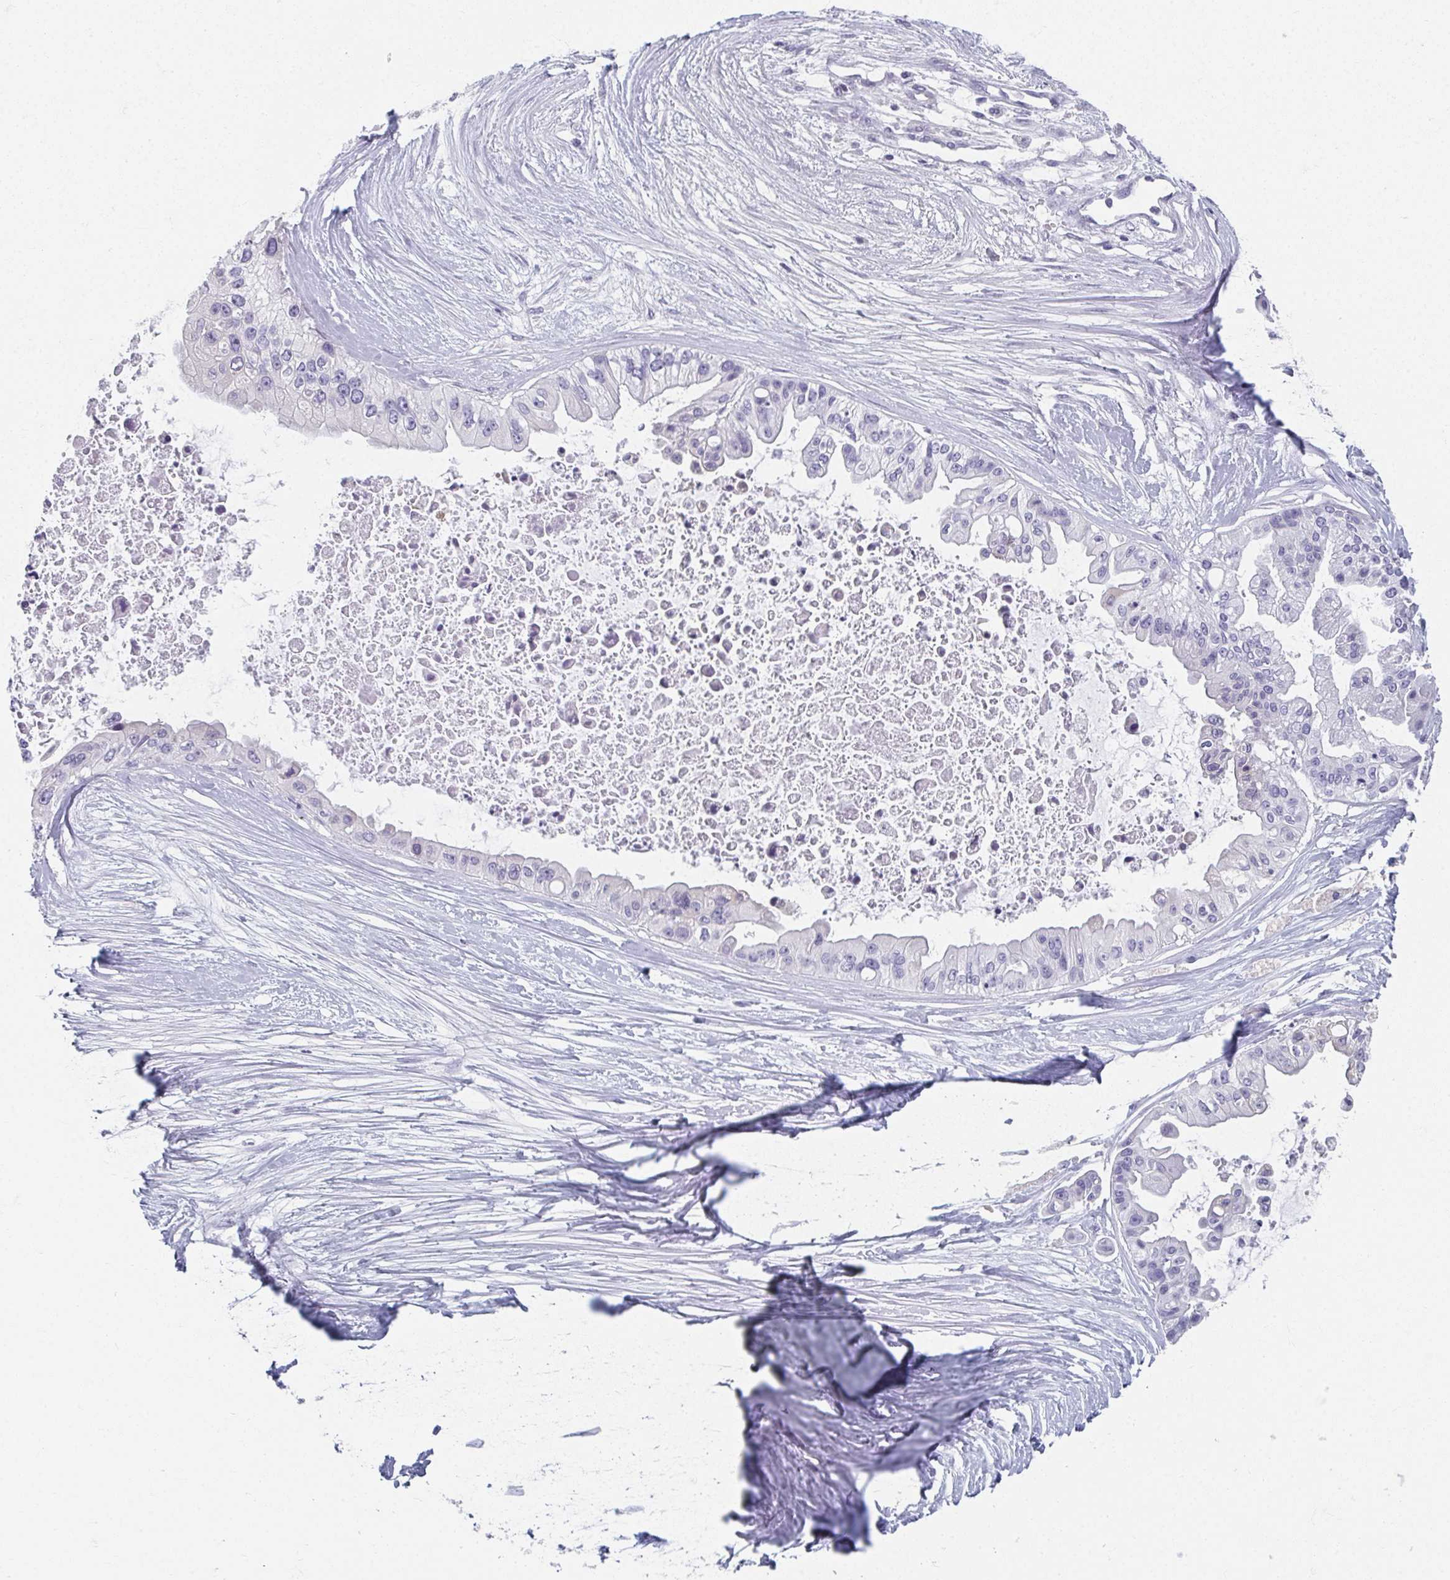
{"staining": {"intensity": "negative", "quantity": "none", "location": "none"}, "tissue": "ovarian cancer", "cell_type": "Tumor cells", "image_type": "cancer", "snomed": [{"axis": "morphology", "description": "Cystadenocarcinoma, serous, NOS"}, {"axis": "topography", "description": "Ovary"}], "caption": "An immunohistochemistry image of ovarian cancer is shown. There is no staining in tumor cells of ovarian cancer.", "gene": "CAMKV", "patient": {"sex": "female", "age": 56}}